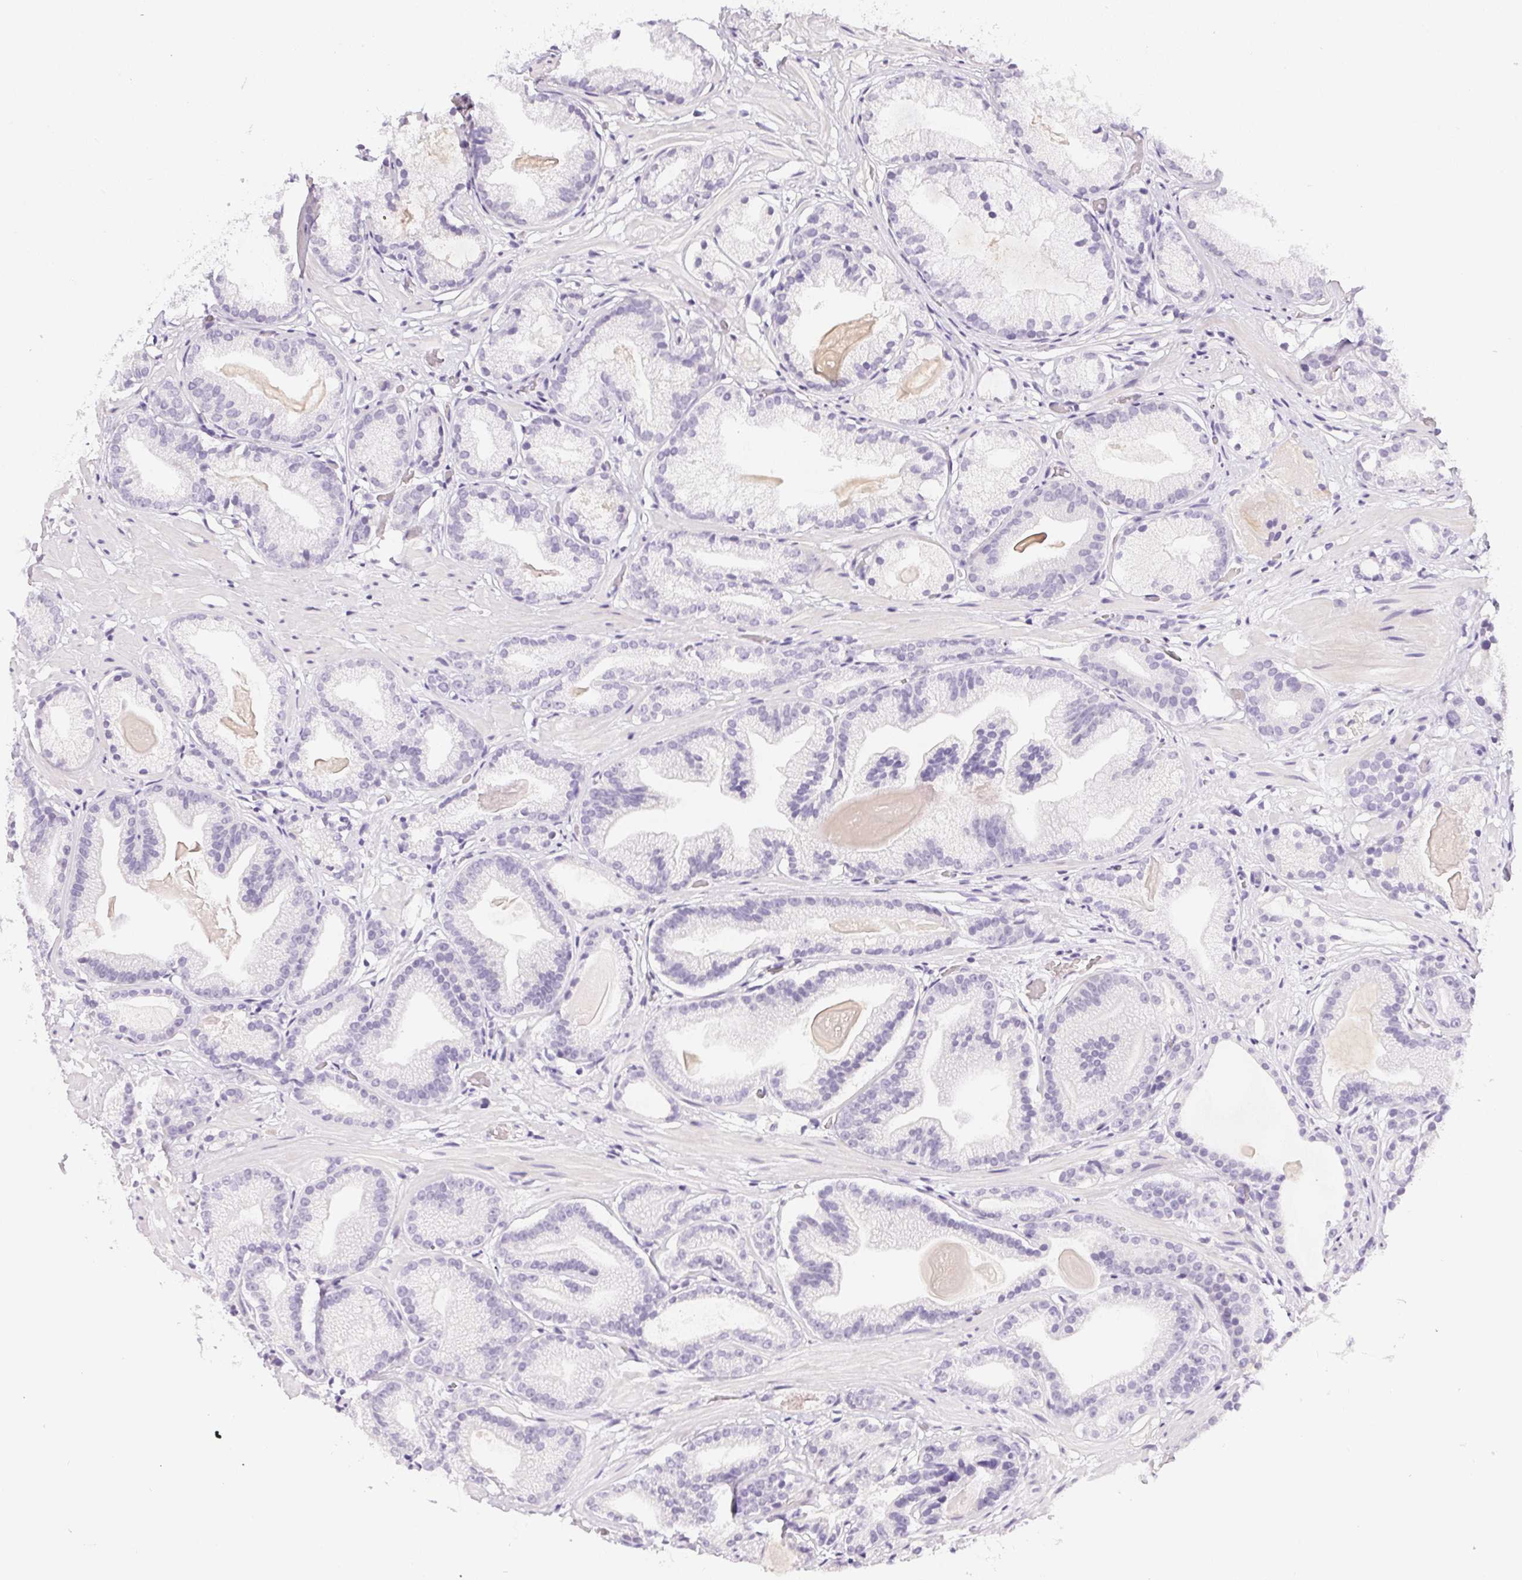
{"staining": {"intensity": "negative", "quantity": "none", "location": "none"}, "tissue": "prostate cancer", "cell_type": "Tumor cells", "image_type": "cancer", "snomed": [{"axis": "morphology", "description": "Adenocarcinoma, Low grade"}, {"axis": "topography", "description": "Prostate"}], "caption": "A high-resolution photomicrograph shows immunohistochemistry (IHC) staining of prostate cancer, which shows no significant staining in tumor cells.", "gene": "PPY", "patient": {"sex": "male", "age": 57}}